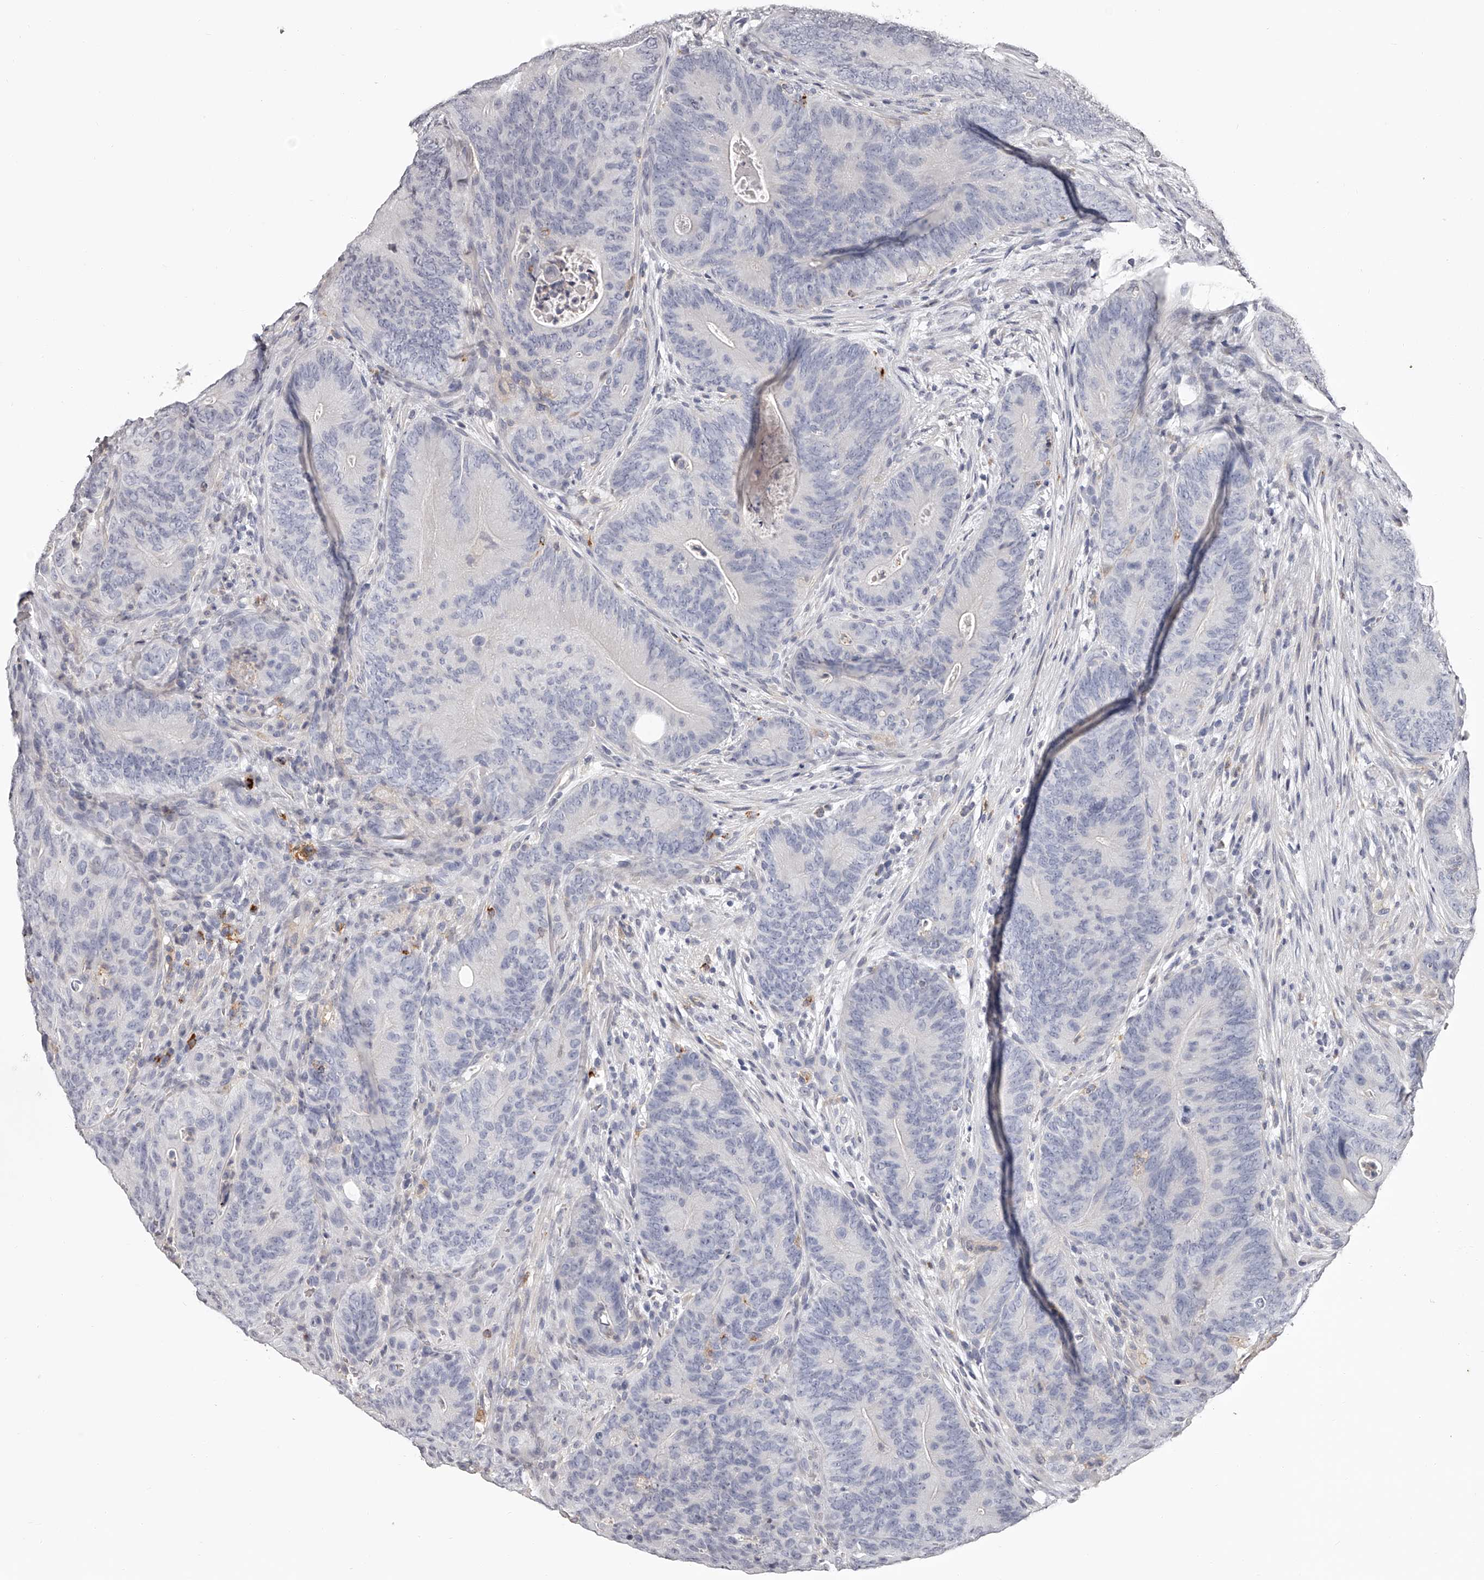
{"staining": {"intensity": "negative", "quantity": "none", "location": "none"}, "tissue": "colorectal cancer", "cell_type": "Tumor cells", "image_type": "cancer", "snomed": [{"axis": "morphology", "description": "Normal tissue, NOS"}, {"axis": "topography", "description": "Colon"}], "caption": "Immunohistochemical staining of human colorectal cancer shows no significant expression in tumor cells.", "gene": "PACSIN1", "patient": {"sex": "female", "age": 82}}